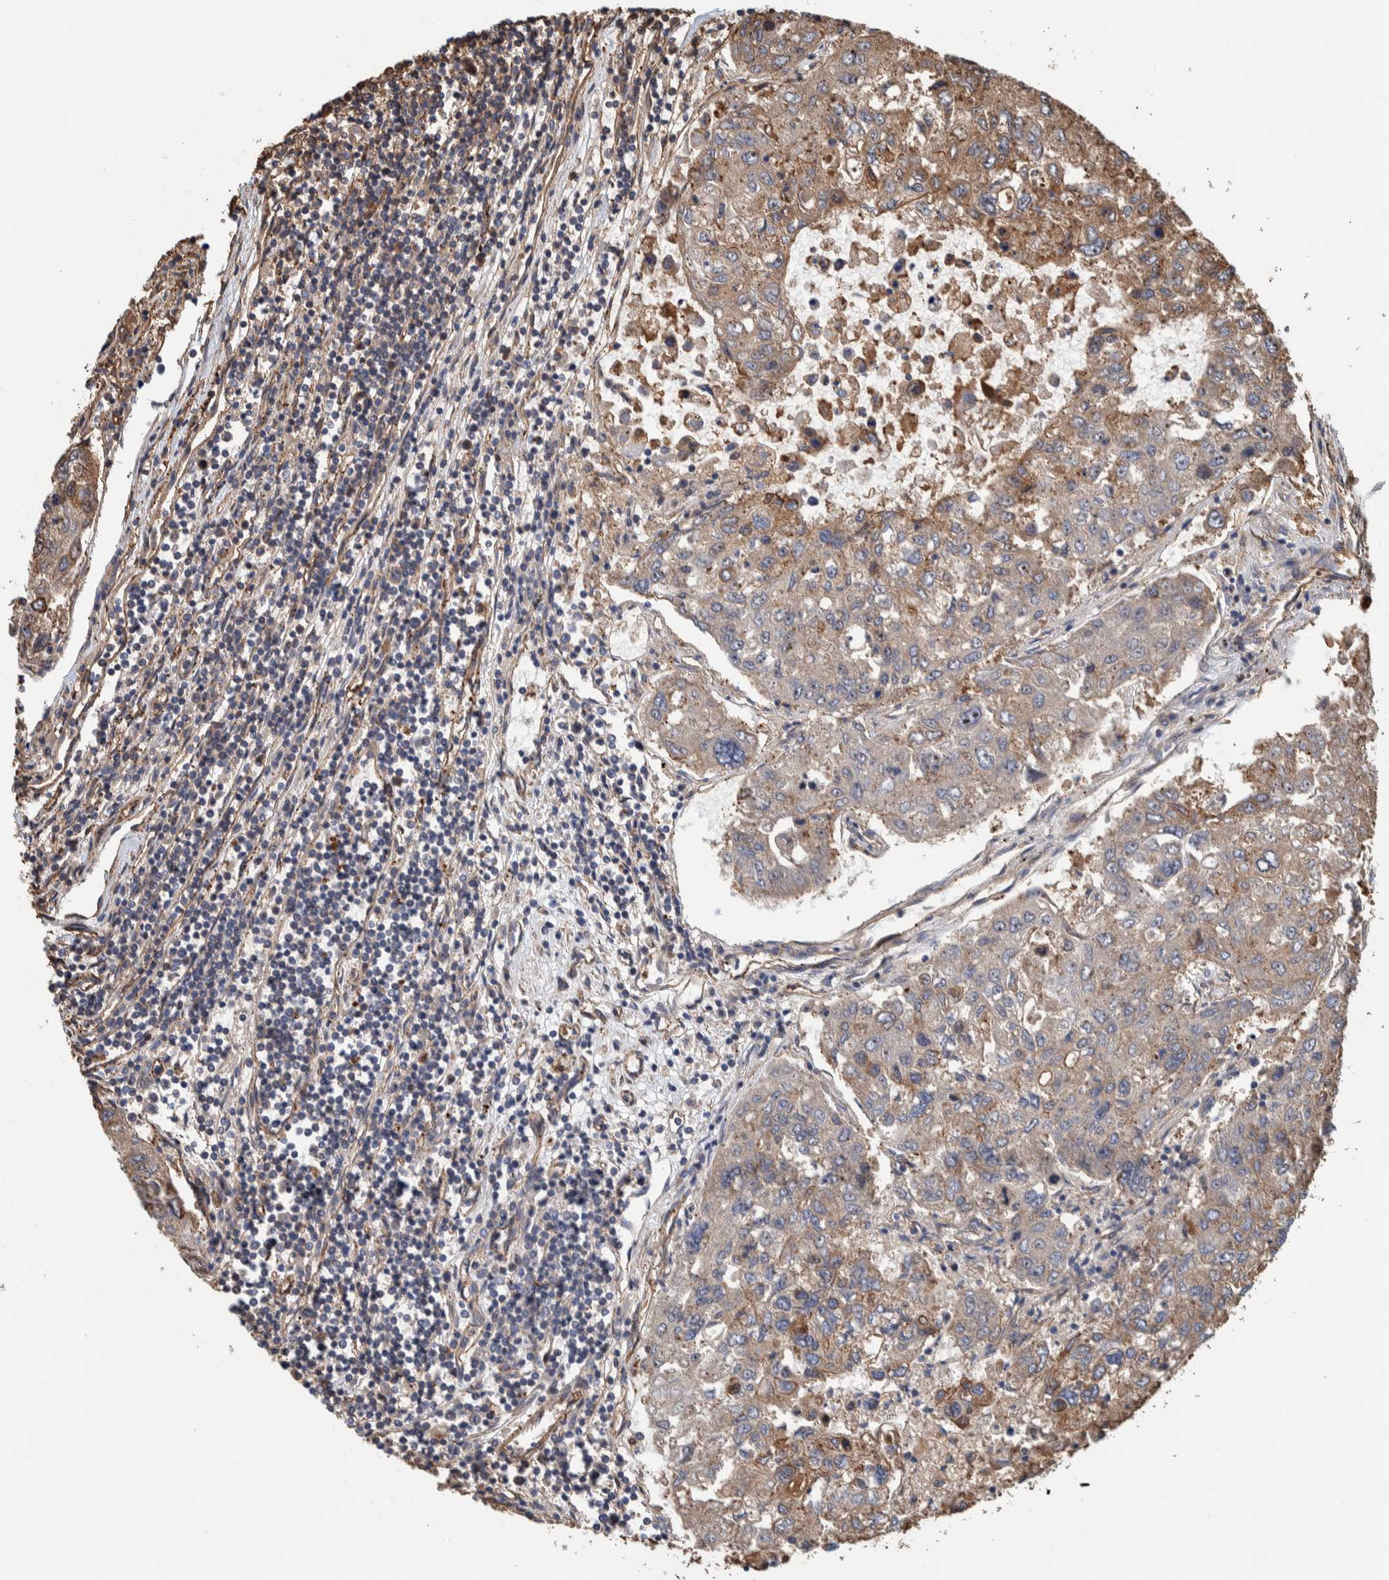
{"staining": {"intensity": "weak", "quantity": ">75%", "location": "cytoplasmic/membranous"}, "tissue": "urothelial cancer", "cell_type": "Tumor cells", "image_type": "cancer", "snomed": [{"axis": "morphology", "description": "Urothelial carcinoma, High grade"}, {"axis": "topography", "description": "Lymph node"}, {"axis": "topography", "description": "Urinary bladder"}], "caption": "Protein expression analysis of urothelial carcinoma (high-grade) reveals weak cytoplasmic/membranous positivity in about >75% of tumor cells. (DAB IHC with brightfield microscopy, high magnification).", "gene": "PKD1L1", "patient": {"sex": "male", "age": 51}}